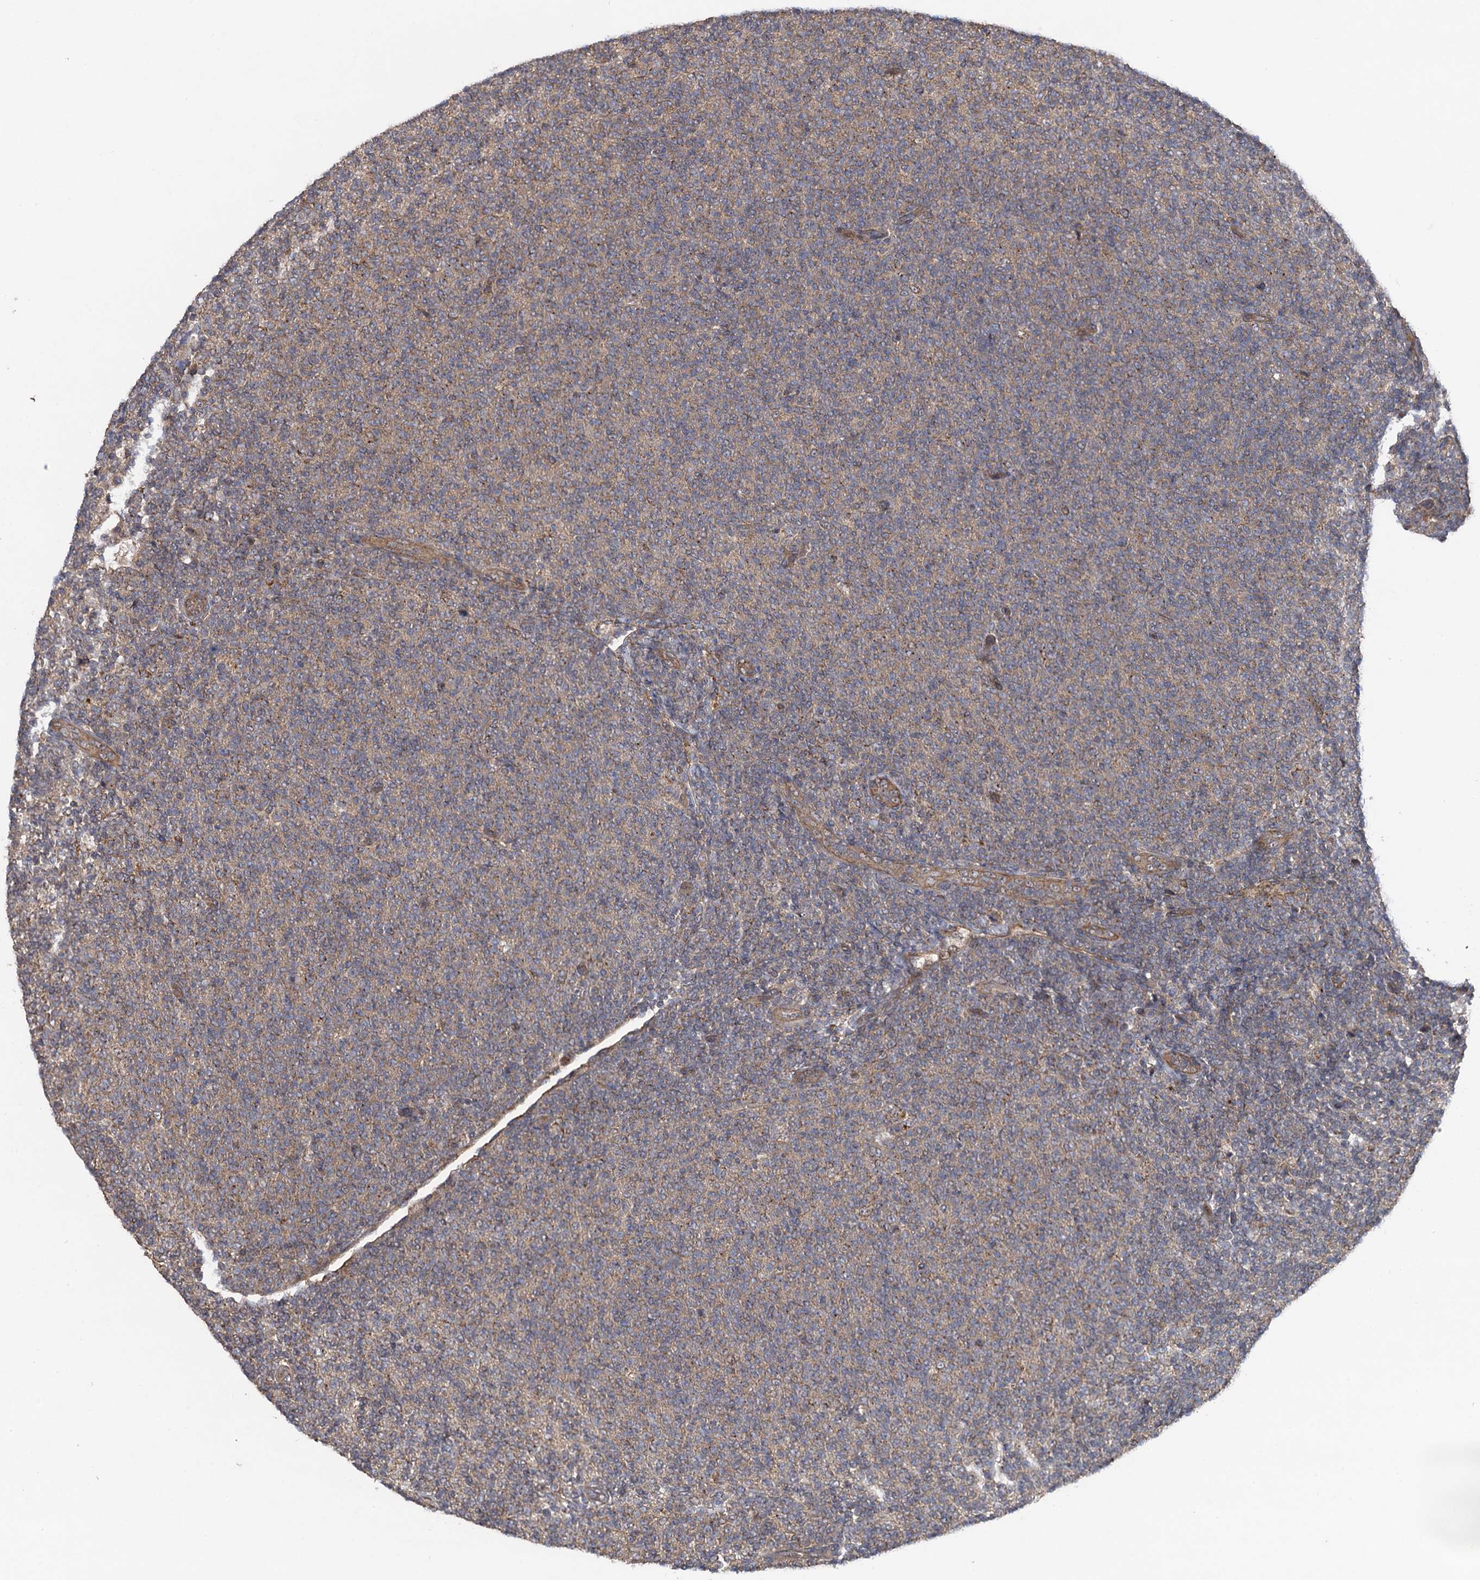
{"staining": {"intensity": "weak", "quantity": "25%-75%", "location": "cytoplasmic/membranous"}, "tissue": "lymphoma", "cell_type": "Tumor cells", "image_type": "cancer", "snomed": [{"axis": "morphology", "description": "Malignant lymphoma, non-Hodgkin's type, Low grade"}, {"axis": "topography", "description": "Lymph node"}], "caption": "IHC micrograph of human lymphoma stained for a protein (brown), which shows low levels of weak cytoplasmic/membranous expression in approximately 25%-75% of tumor cells.", "gene": "HAUS1", "patient": {"sex": "male", "age": 66}}